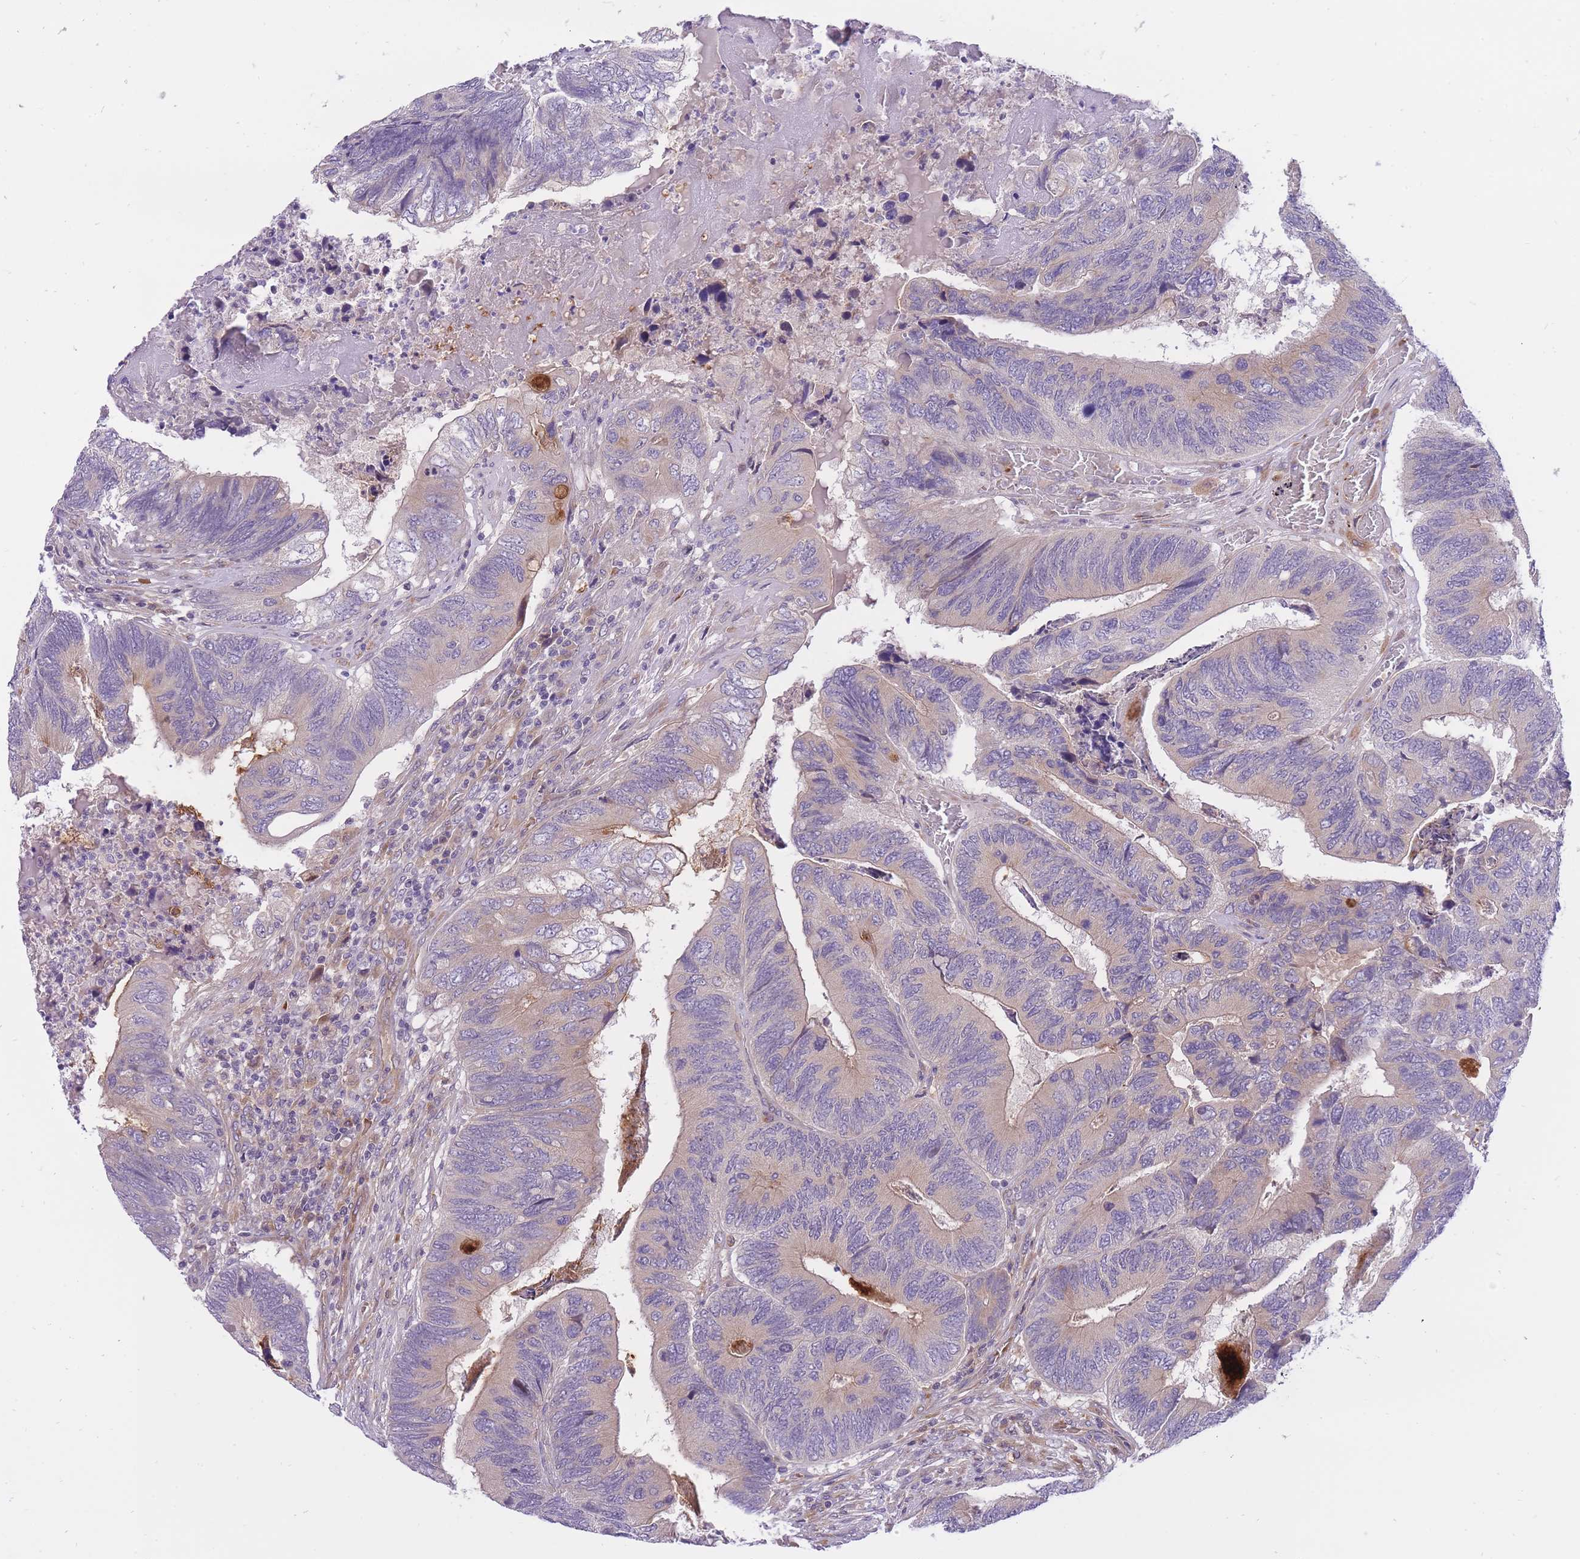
{"staining": {"intensity": "weak", "quantity": "<25%", "location": "cytoplasmic/membranous"}, "tissue": "colorectal cancer", "cell_type": "Tumor cells", "image_type": "cancer", "snomed": [{"axis": "morphology", "description": "Adenocarcinoma, NOS"}, {"axis": "topography", "description": "Colon"}], "caption": "Human colorectal cancer (adenocarcinoma) stained for a protein using IHC exhibits no staining in tumor cells.", "gene": "CRYGN", "patient": {"sex": "female", "age": 67}}